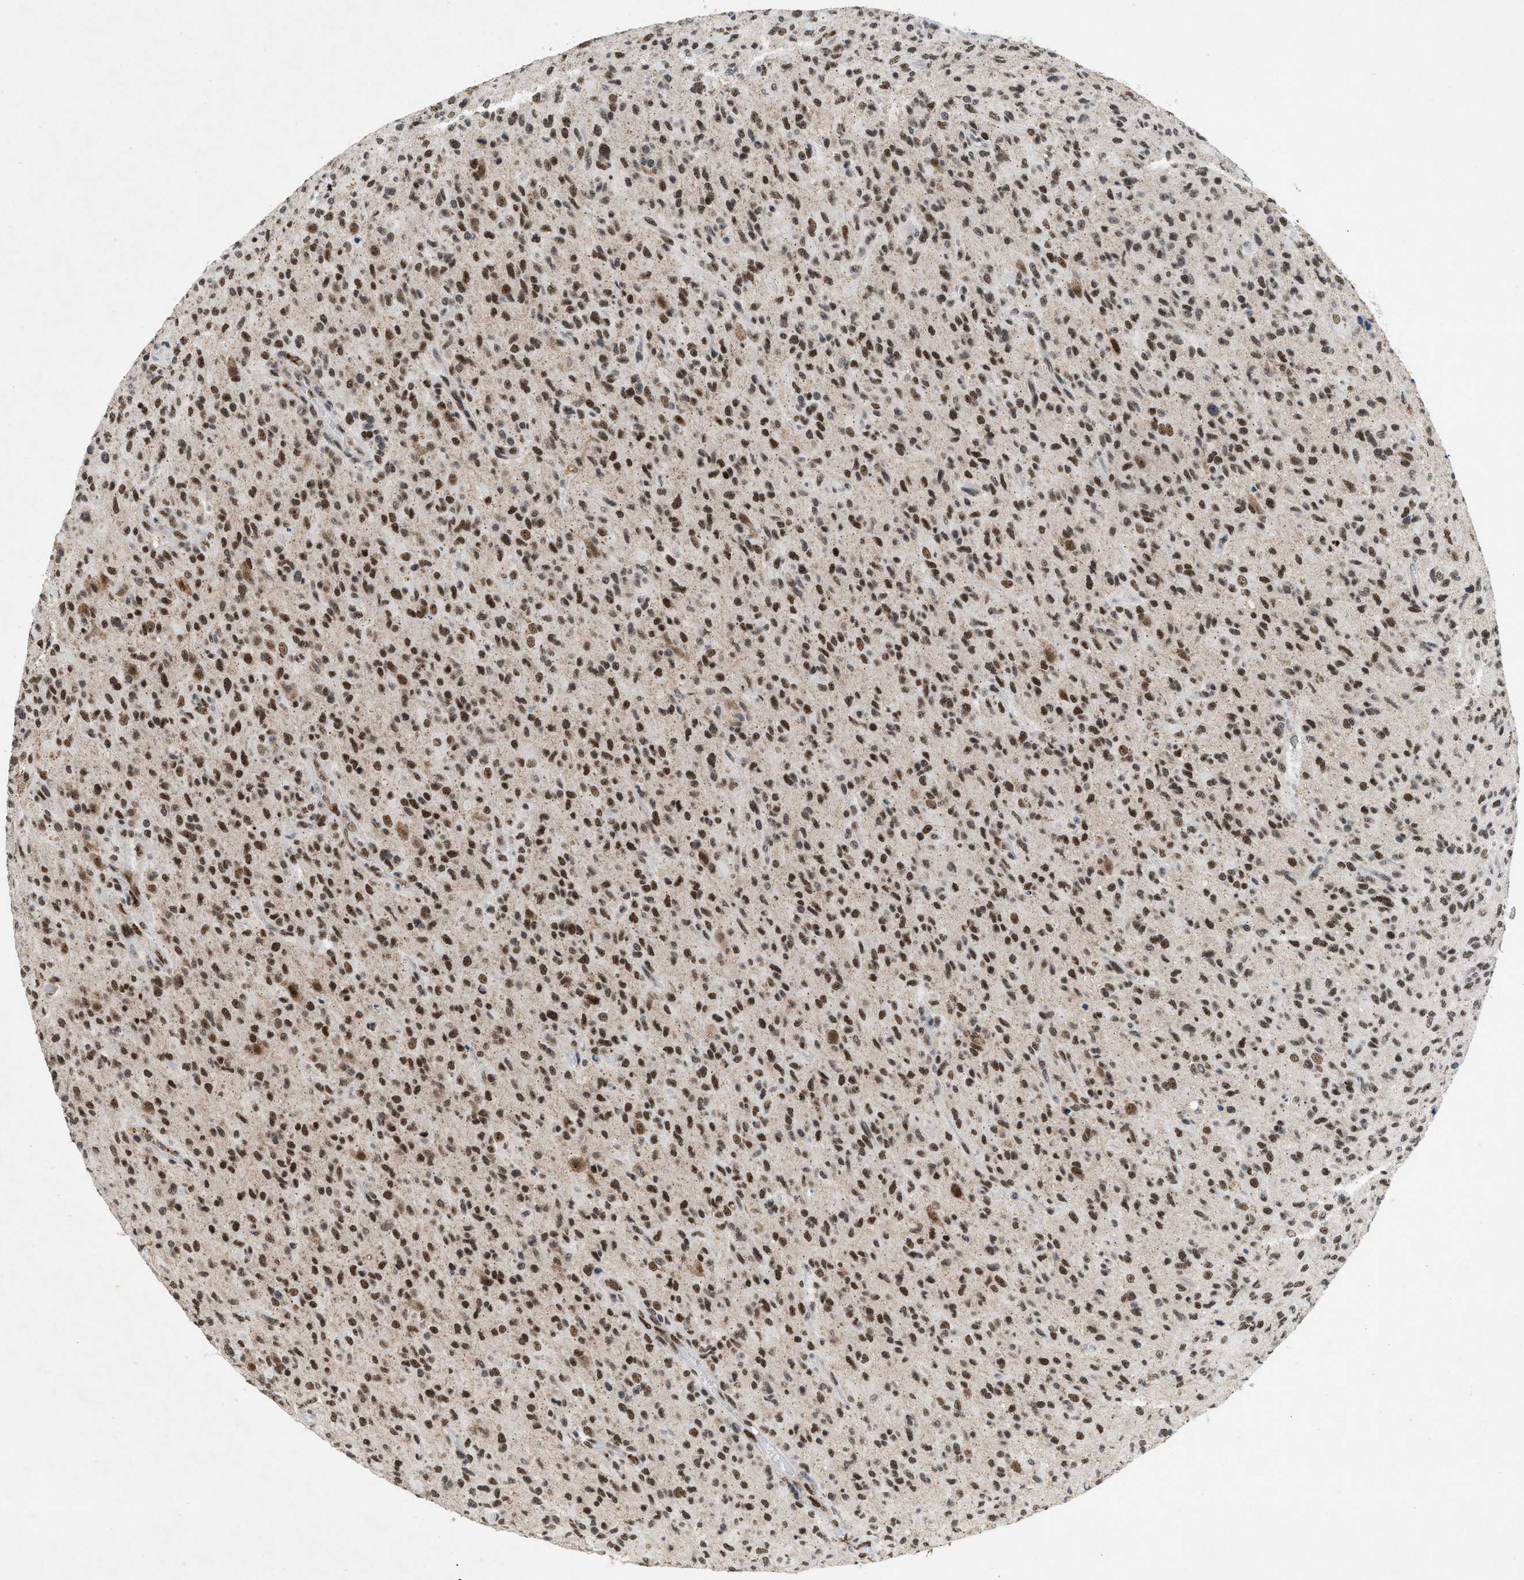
{"staining": {"intensity": "moderate", "quantity": ">75%", "location": "nuclear"}, "tissue": "glioma", "cell_type": "Tumor cells", "image_type": "cancer", "snomed": [{"axis": "morphology", "description": "Glioma, malignant, High grade"}, {"axis": "topography", "description": "Brain"}], "caption": "Protein staining of malignant glioma (high-grade) tissue exhibits moderate nuclear expression in approximately >75% of tumor cells.", "gene": "ZNF346", "patient": {"sex": "male", "age": 71}}